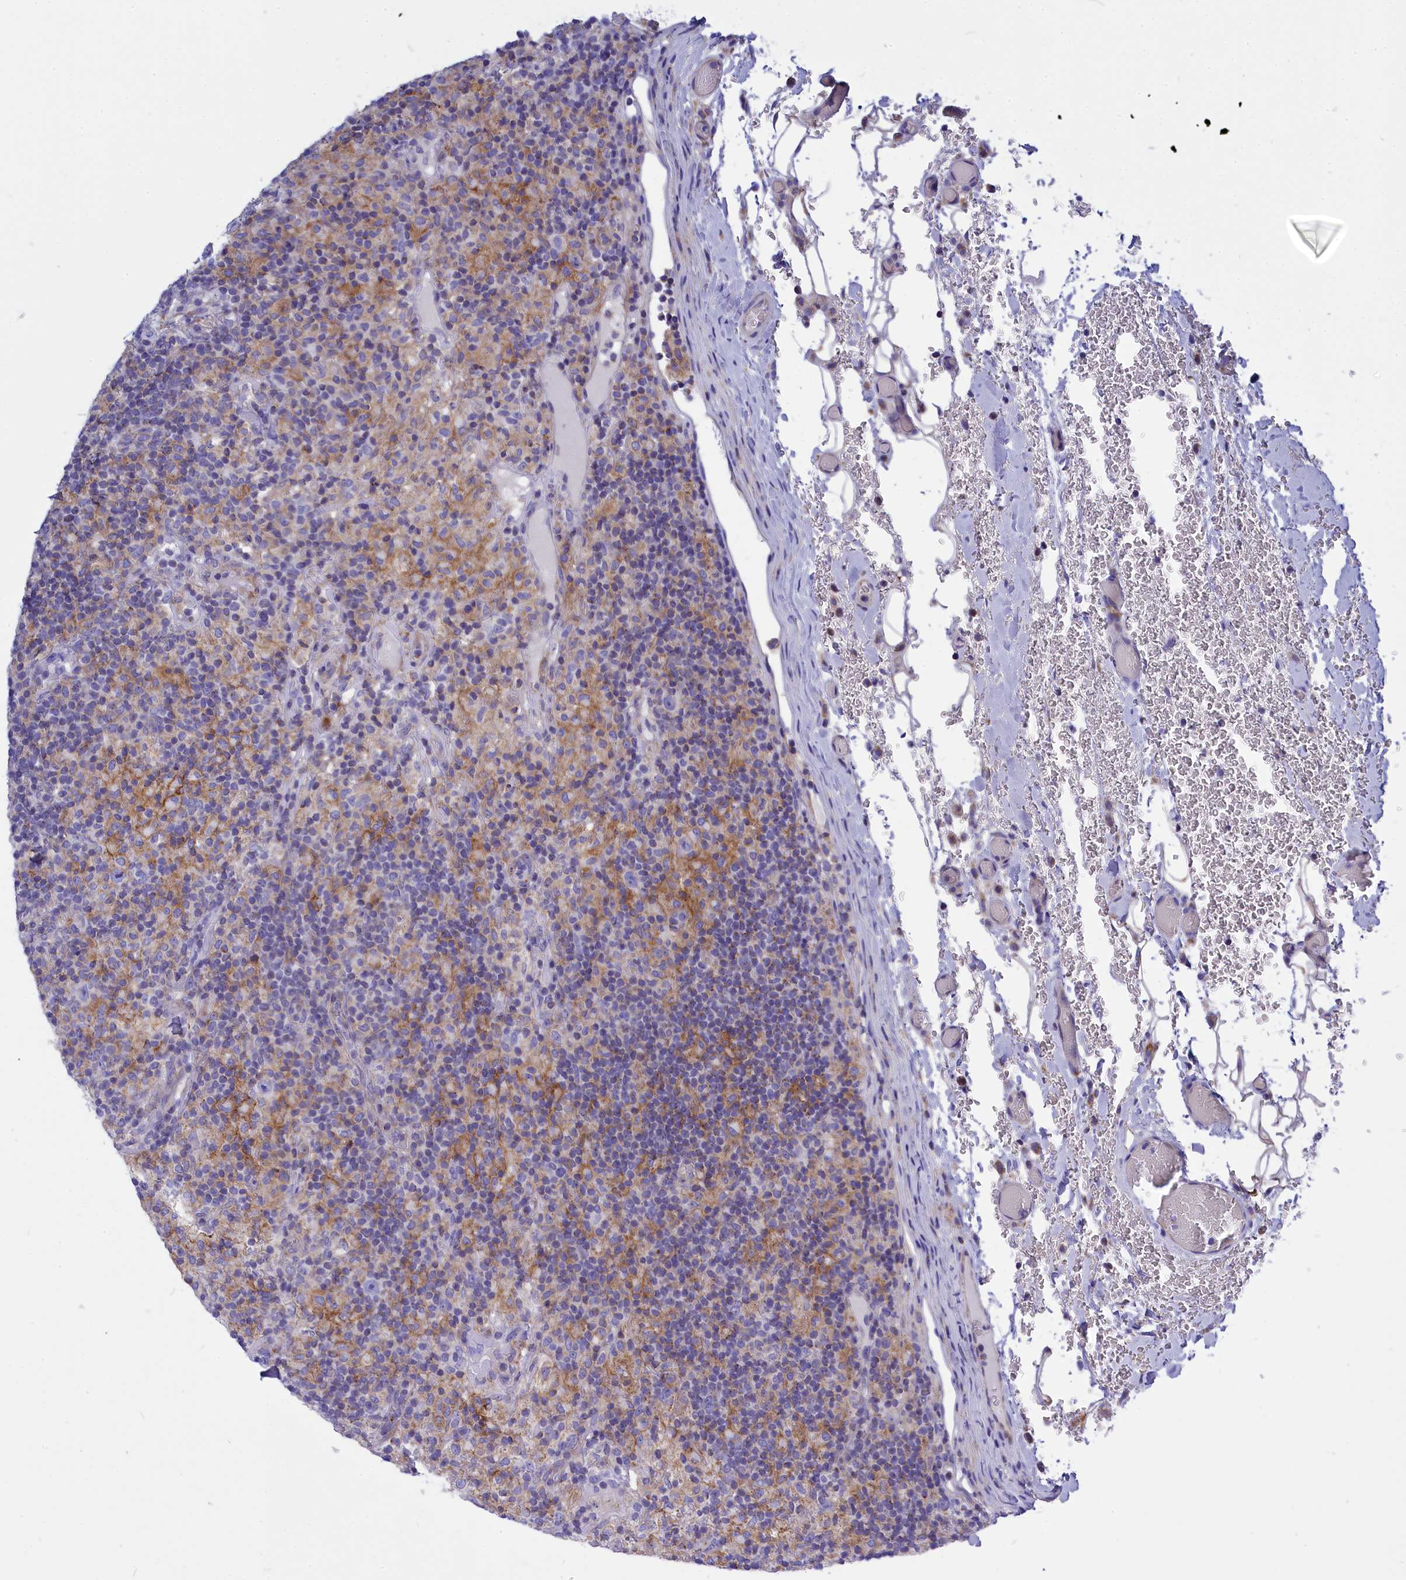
{"staining": {"intensity": "negative", "quantity": "none", "location": "none"}, "tissue": "lymphoma", "cell_type": "Tumor cells", "image_type": "cancer", "snomed": [{"axis": "morphology", "description": "Hodgkin's disease, NOS"}, {"axis": "topography", "description": "Lymph node"}], "caption": "High magnification brightfield microscopy of Hodgkin's disease stained with DAB (3,3'-diaminobenzidine) (brown) and counterstained with hematoxylin (blue): tumor cells show no significant staining. (DAB (3,3'-diaminobenzidine) immunohistochemistry (IHC) with hematoxylin counter stain).", "gene": "CCRL2", "patient": {"sex": "male", "age": 70}}